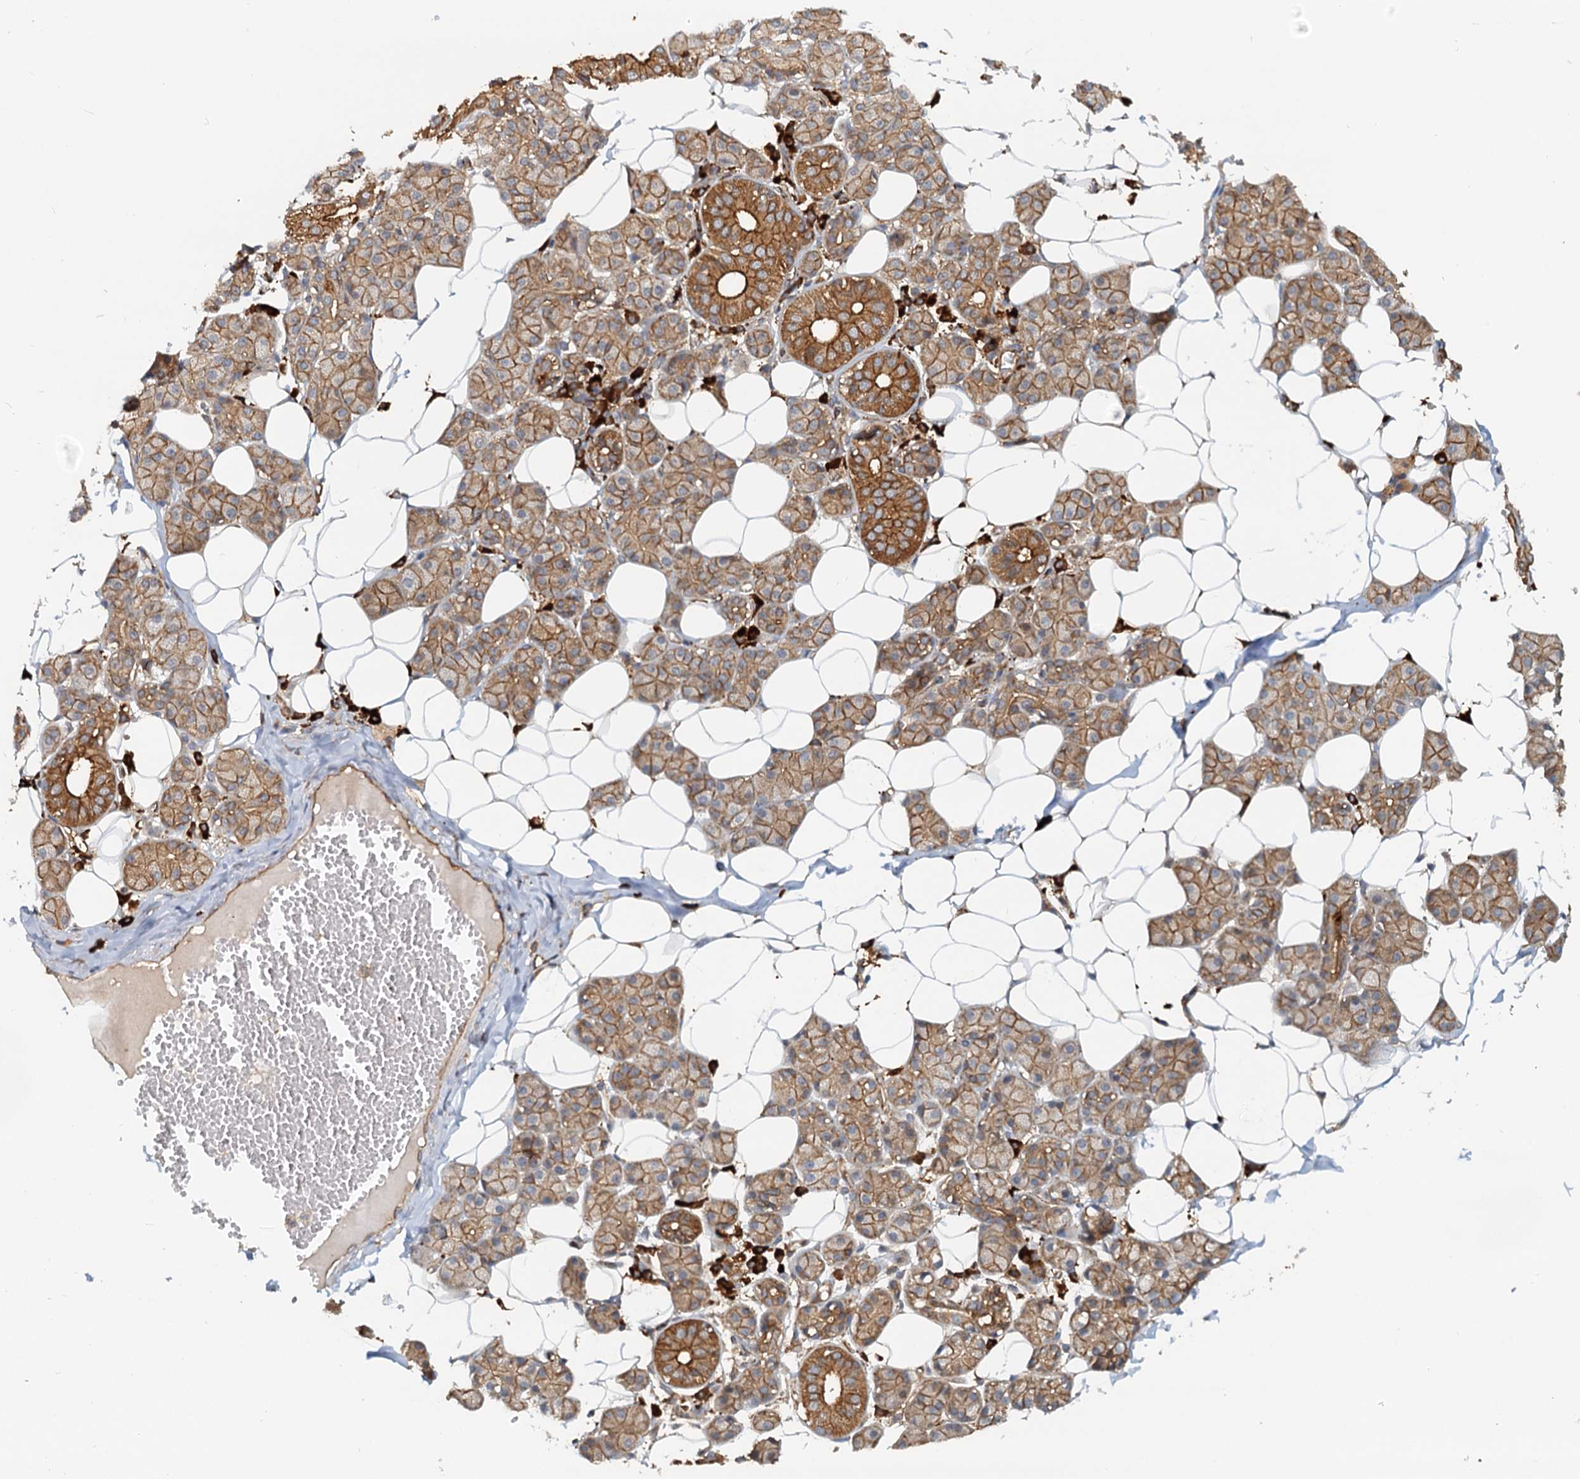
{"staining": {"intensity": "strong", "quantity": "25%-75%", "location": "cytoplasmic/membranous"}, "tissue": "salivary gland", "cell_type": "Glandular cells", "image_type": "normal", "snomed": [{"axis": "morphology", "description": "Normal tissue, NOS"}, {"axis": "topography", "description": "Salivary gland"}], "caption": "DAB (3,3'-diaminobenzidine) immunohistochemical staining of benign salivary gland reveals strong cytoplasmic/membranous protein positivity in approximately 25%-75% of glandular cells.", "gene": "NIPAL3", "patient": {"sex": "female", "age": 33}}